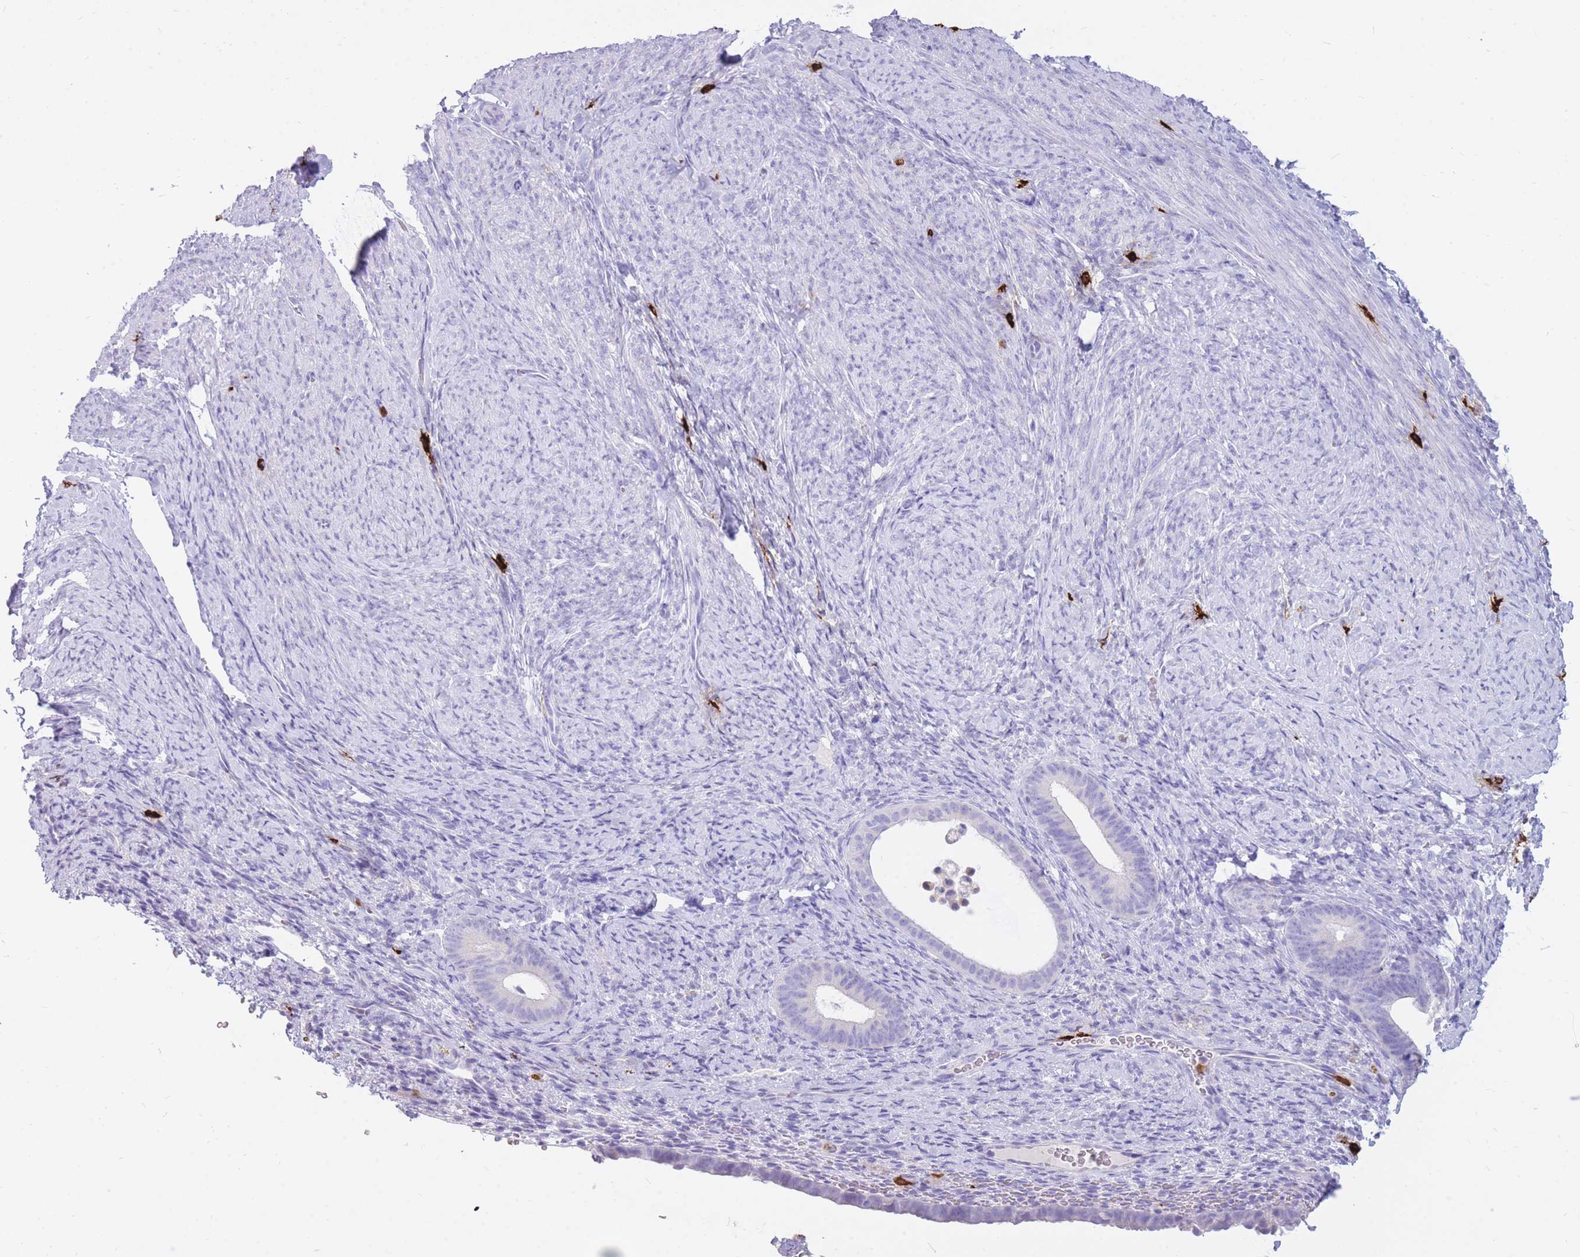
{"staining": {"intensity": "negative", "quantity": "none", "location": "none"}, "tissue": "endometrium", "cell_type": "Cells in endometrial stroma", "image_type": "normal", "snomed": [{"axis": "morphology", "description": "Normal tissue, NOS"}, {"axis": "topography", "description": "Endometrium"}], "caption": "IHC of normal human endometrium shows no staining in cells in endometrial stroma. The staining is performed using DAB brown chromogen with nuclei counter-stained in using hematoxylin.", "gene": "TPSAB1", "patient": {"sex": "female", "age": 65}}